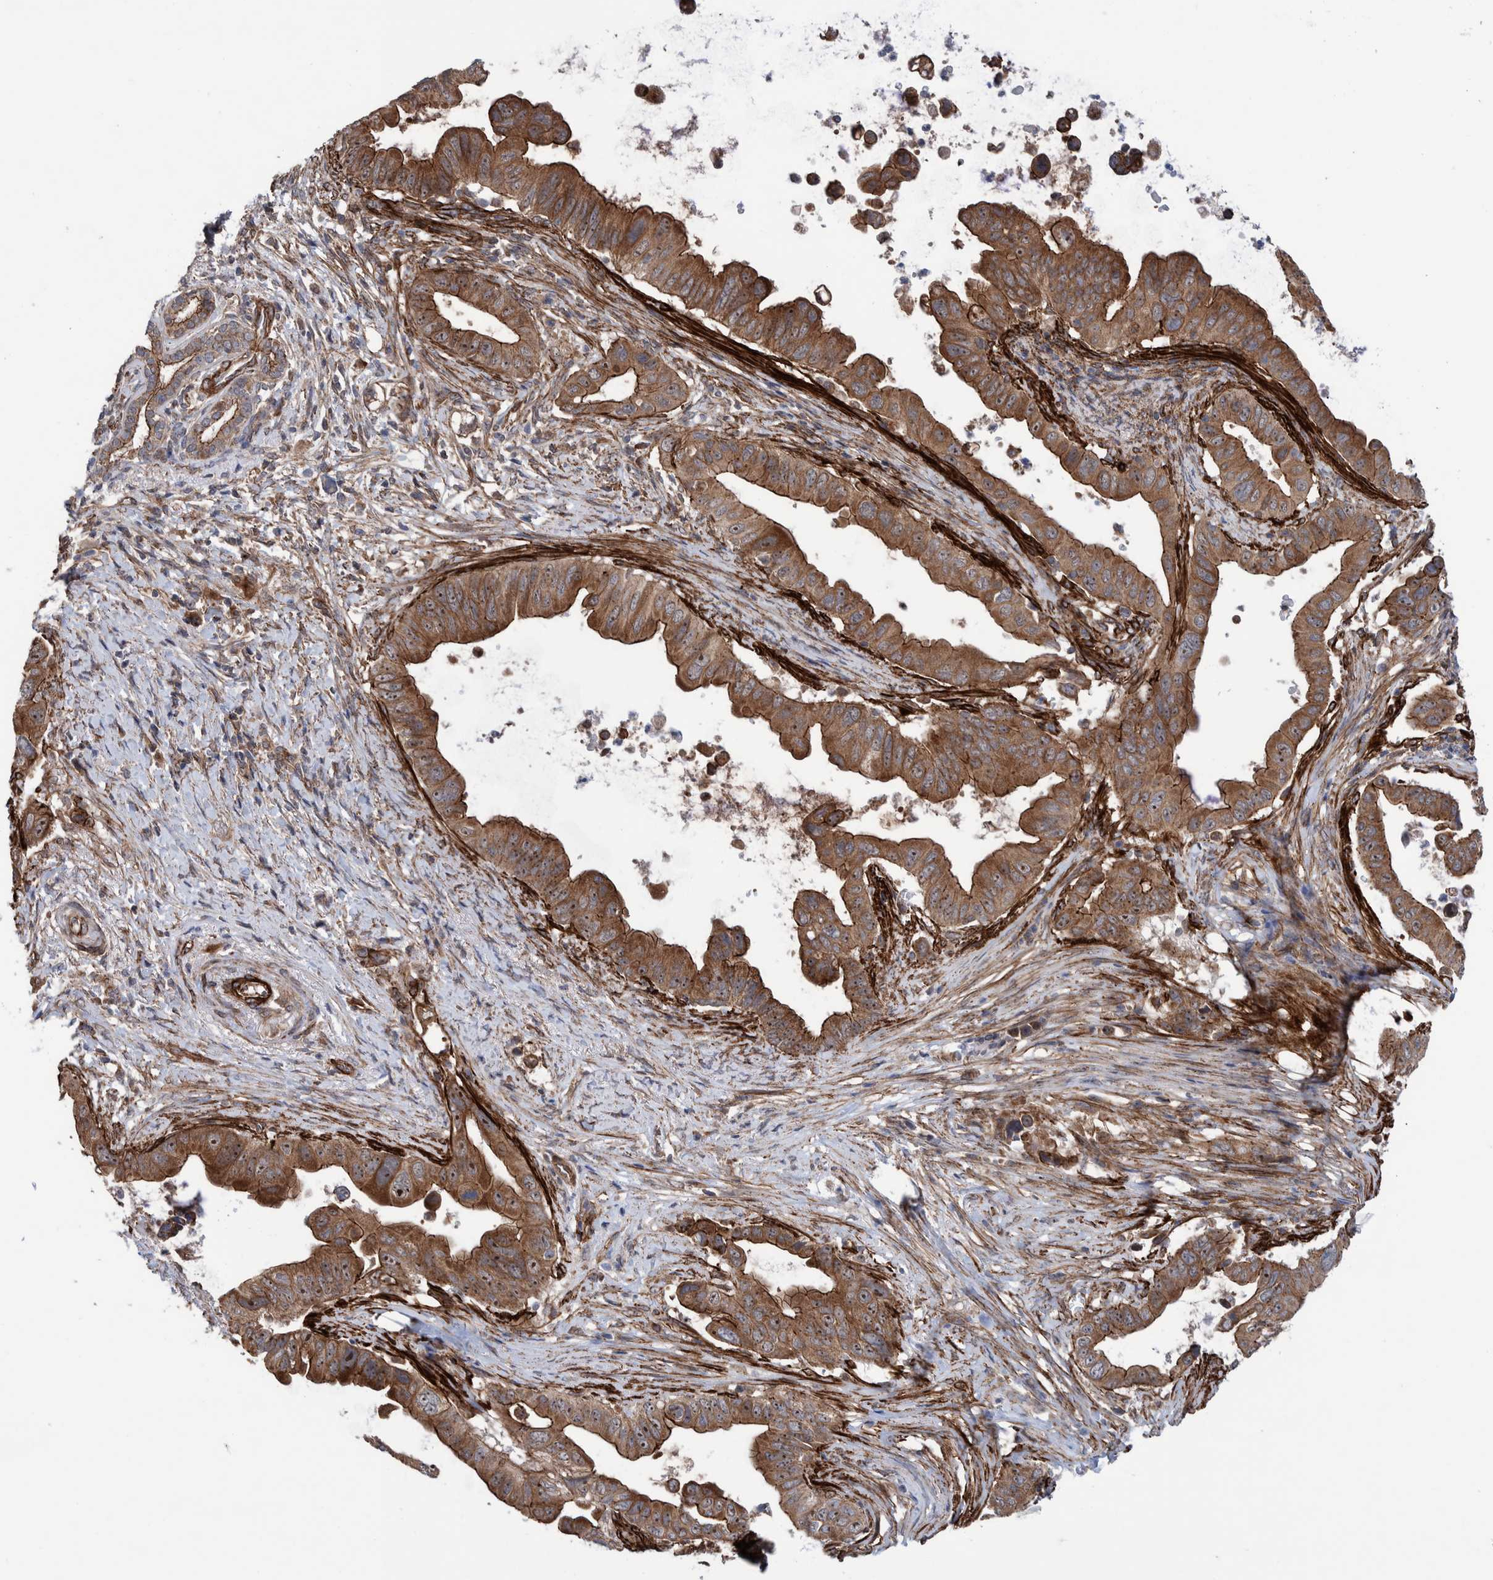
{"staining": {"intensity": "moderate", "quantity": ">75%", "location": "cytoplasmic/membranous,nuclear"}, "tissue": "pancreatic cancer", "cell_type": "Tumor cells", "image_type": "cancer", "snomed": [{"axis": "morphology", "description": "Adenocarcinoma, NOS"}, {"axis": "topography", "description": "Pancreas"}], "caption": "Adenocarcinoma (pancreatic) stained for a protein (brown) reveals moderate cytoplasmic/membranous and nuclear positive expression in approximately >75% of tumor cells.", "gene": "SLC25A10", "patient": {"sex": "female", "age": 72}}